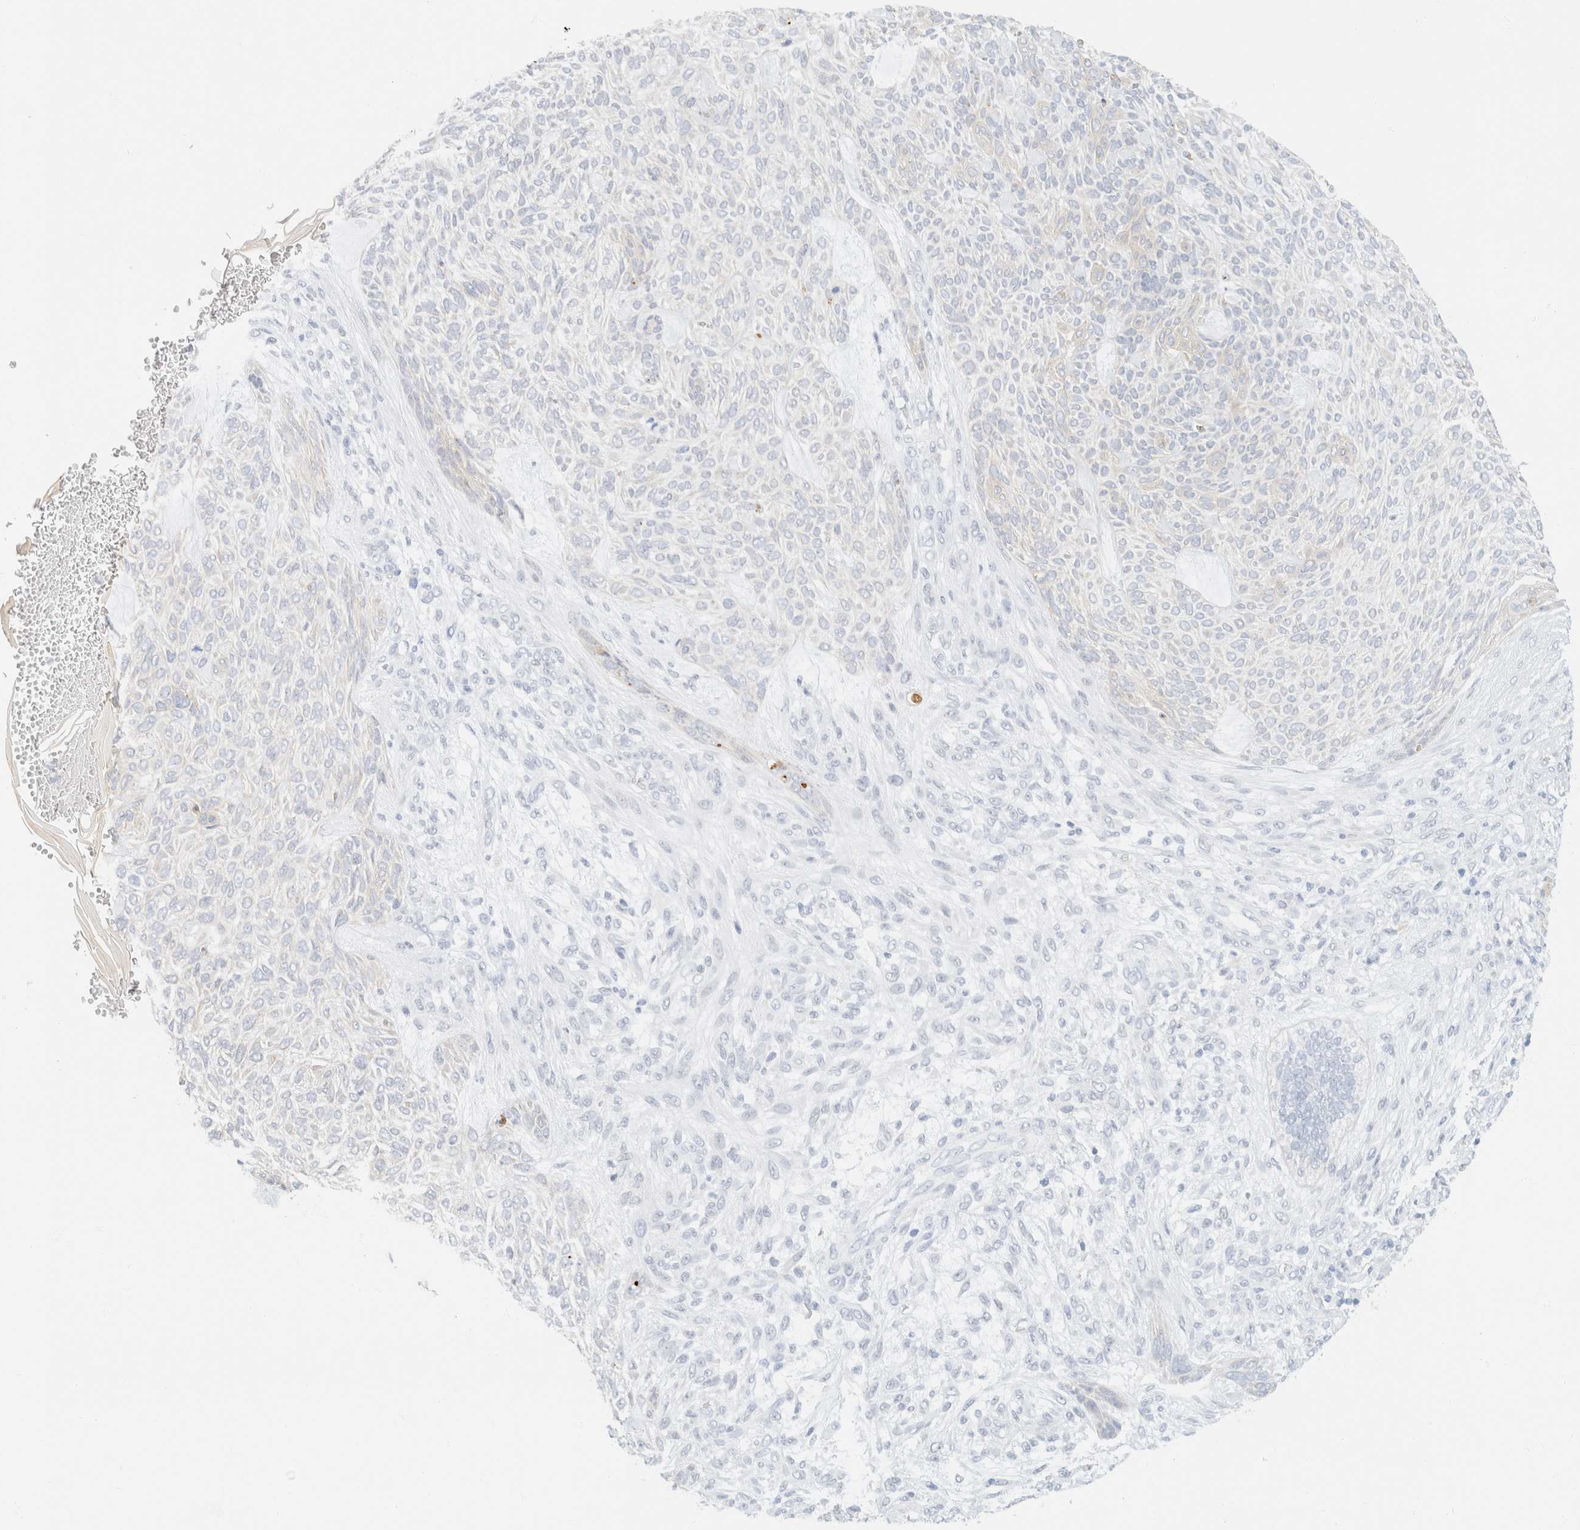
{"staining": {"intensity": "negative", "quantity": "none", "location": "none"}, "tissue": "skin cancer", "cell_type": "Tumor cells", "image_type": "cancer", "snomed": [{"axis": "morphology", "description": "Basal cell carcinoma"}, {"axis": "topography", "description": "Skin"}], "caption": "An image of skin cancer stained for a protein reveals no brown staining in tumor cells. Nuclei are stained in blue.", "gene": "KRT20", "patient": {"sex": "male", "age": 55}}